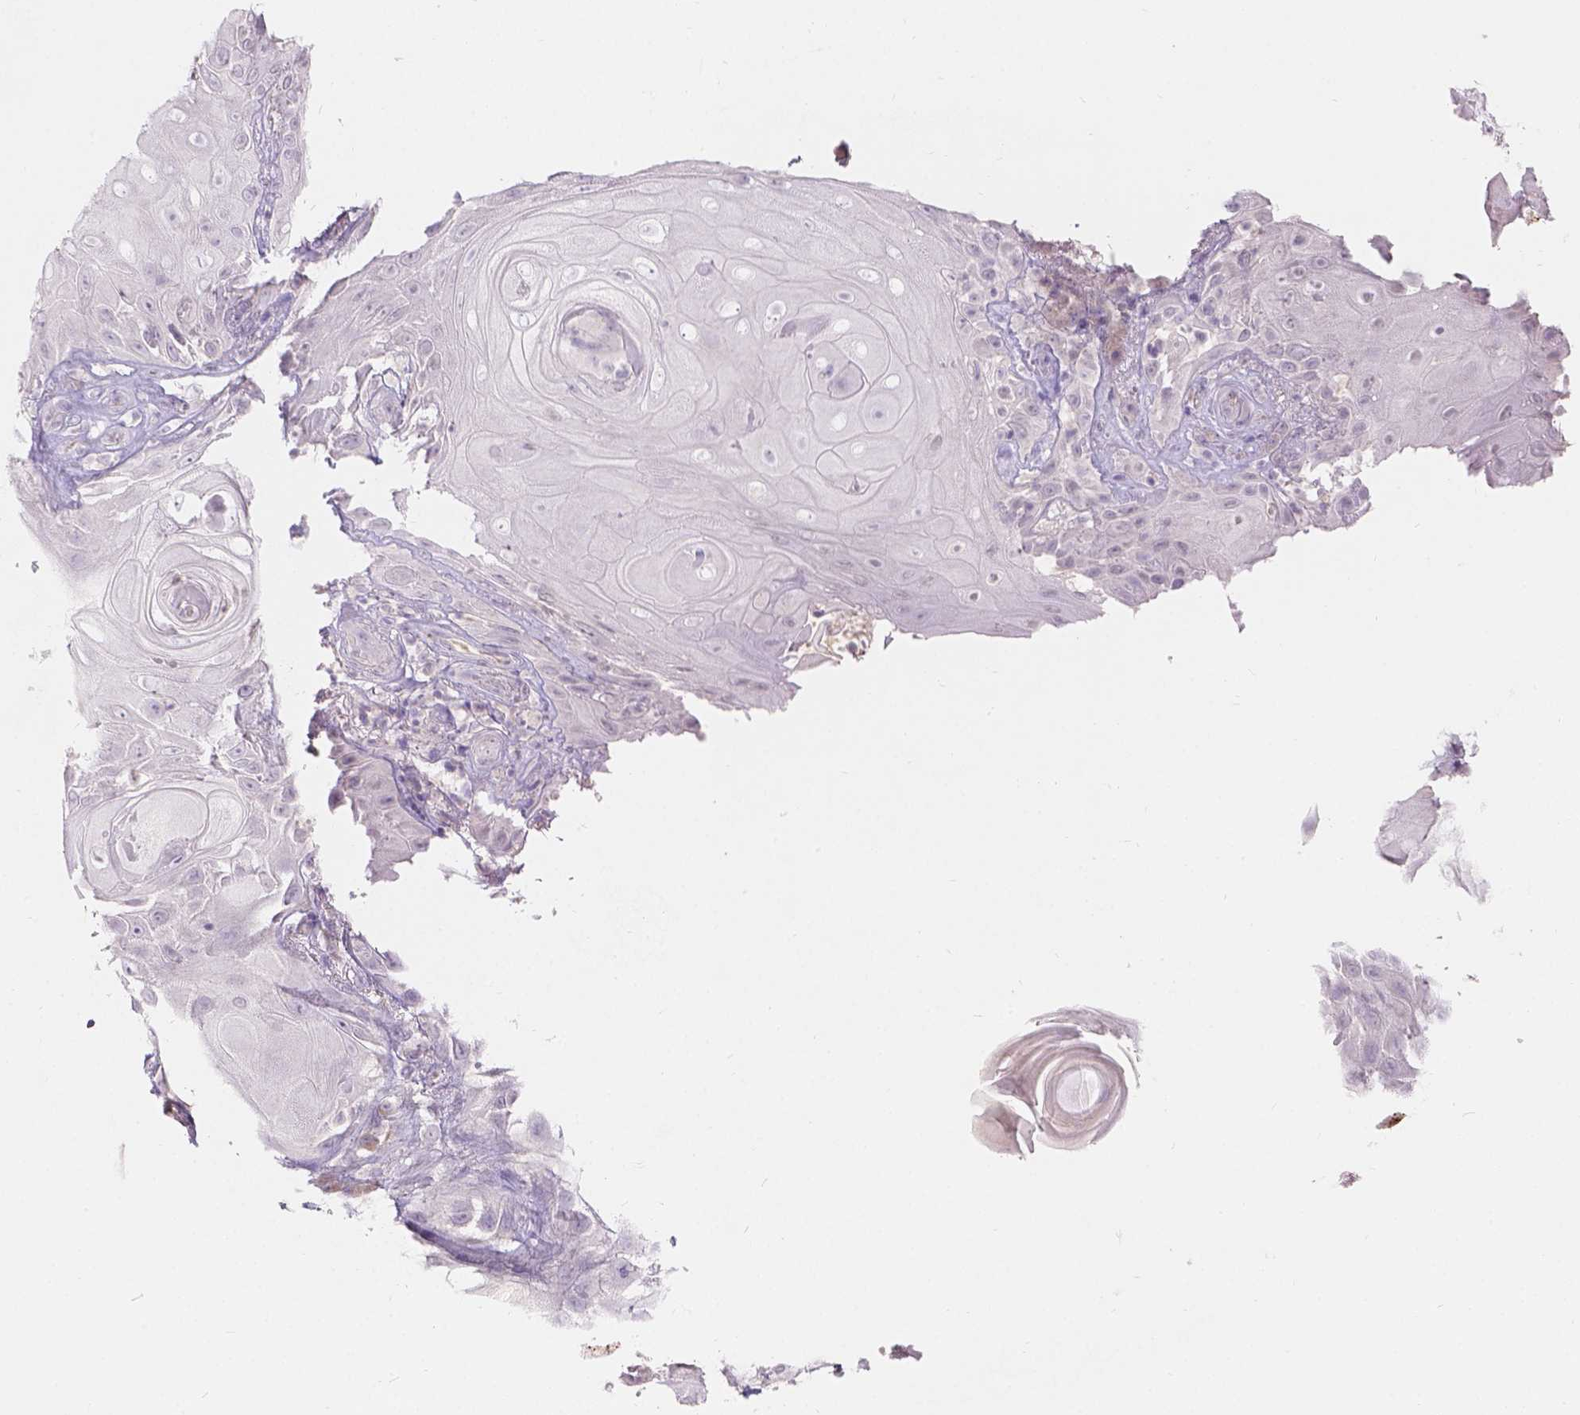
{"staining": {"intensity": "negative", "quantity": "none", "location": "none"}, "tissue": "skin cancer", "cell_type": "Tumor cells", "image_type": "cancer", "snomed": [{"axis": "morphology", "description": "Squamous cell carcinoma, NOS"}, {"axis": "topography", "description": "Skin"}], "caption": "Tumor cells show no significant positivity in squamous cell carcinoma (skin).", "gene": "DCAF4L1", "patient": {"sex": "male", "age": 62}}